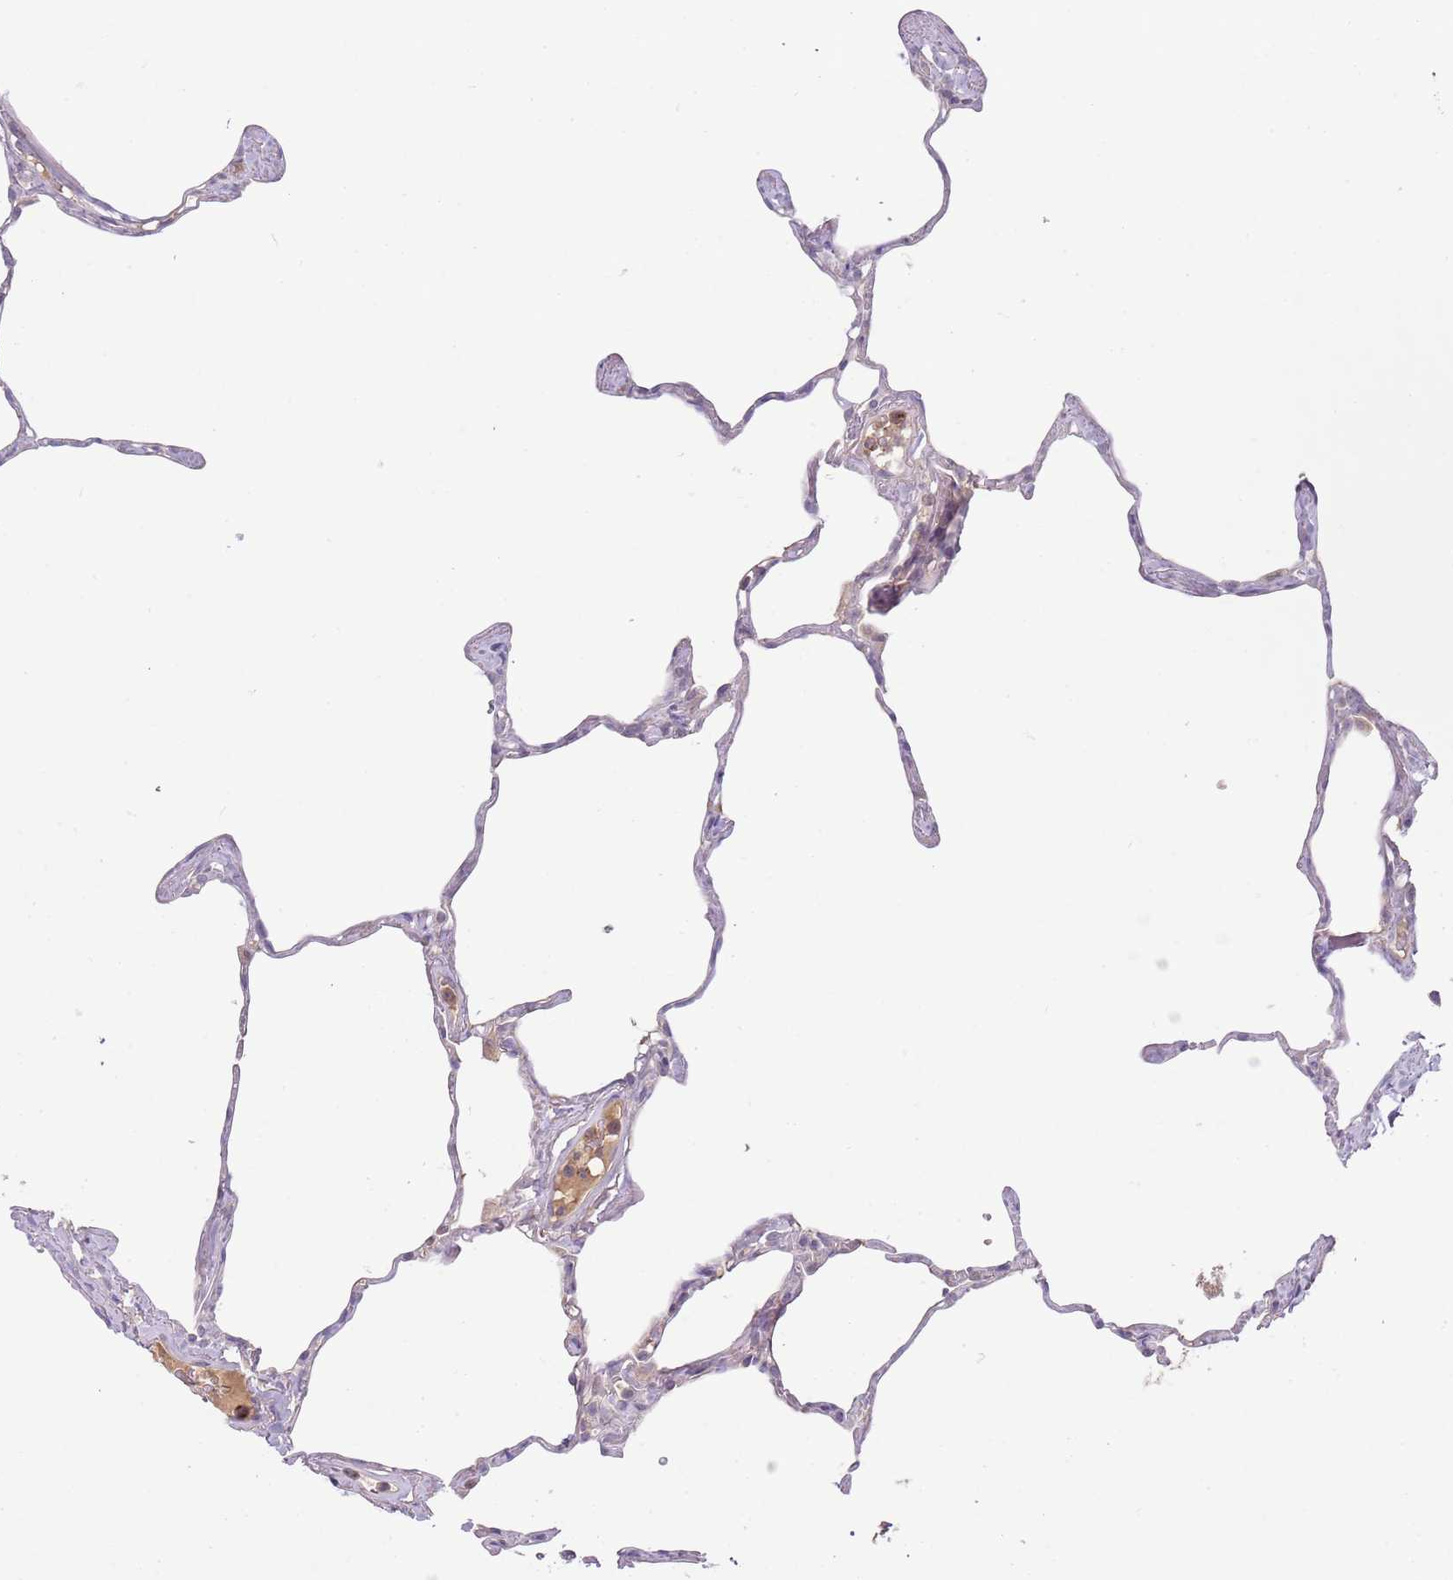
{"staining": {"intensity": "negative", "quantity": "none", "location": "none"}, "tissue": "lung", "cell_type": "Alveolar cells", "image_type": "normal", "snomed": [{"axis": "morphology", "description": "Normal tissue, NOS"}, {"axis": "topography", "description": "Lung"}], "caption": "Histopathology image shows no protein positivity in alveolar cells of normal lung.", "gene": "SKOR2", "patient": {"sex": "male", "age": 65}}